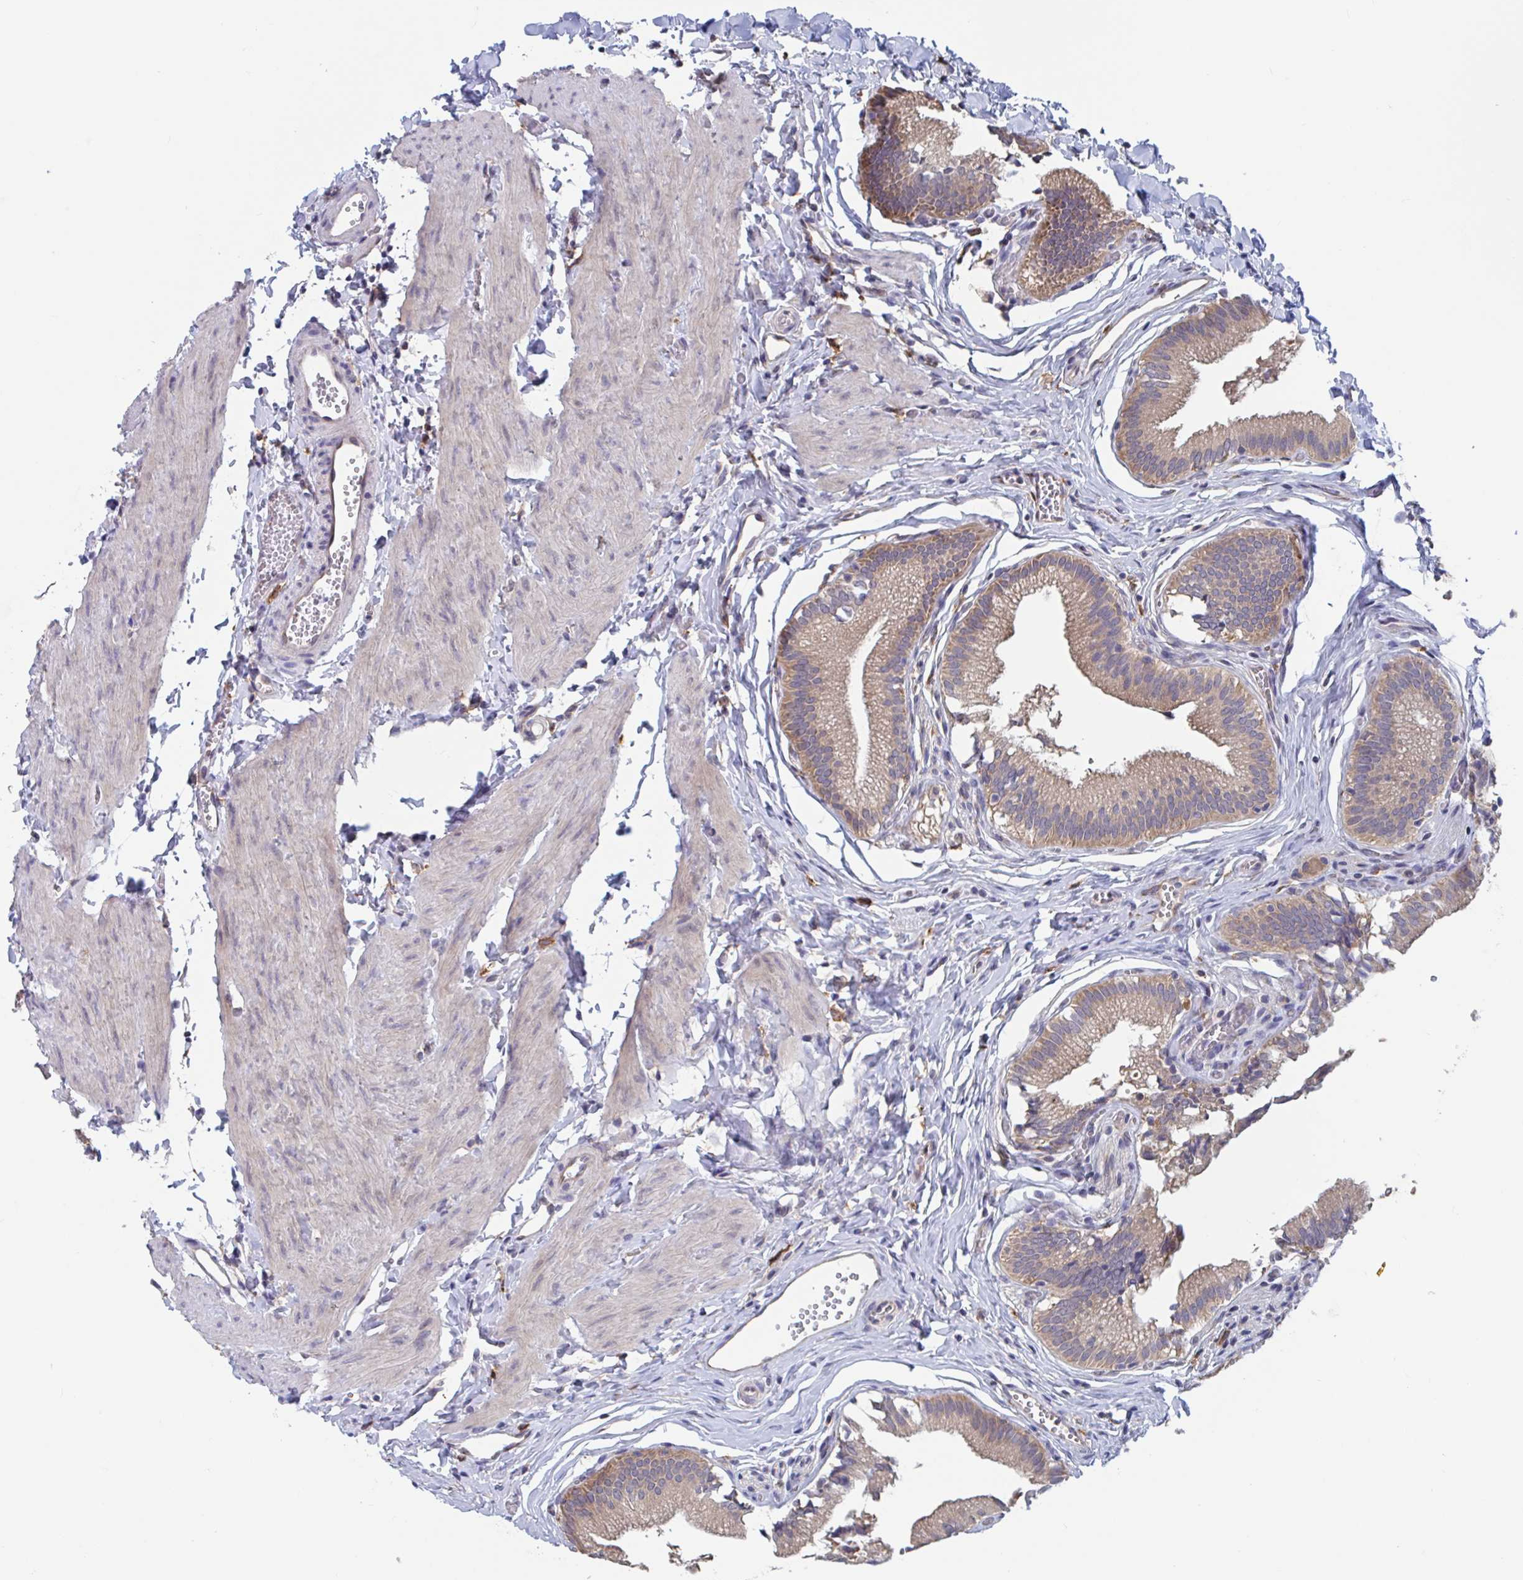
{"staining": {"intensity": "moderate", "quantity": ">75%", "location": "cytoplasmic/membranous"}, "tissue": "gallbladder", "cell_type": "Glandular cells", "image_type": "normal", "snomed": [{"axis": "morphology", "description": "Normal tissue, NOS"}, {"axis": "topography", "description": "Gallbladder"}, {"axis": "topography", "description": "Peripheral nerve tissue"}], "caption": "IHC micrograph of normal human gallbladder stained for a protein (brown), which exhibits medium levels of moderate cytoplasmic/membranous expression in approximately >75% of glandular cells.", "gene": "SNX8", "patient": {"sex": "male", "age": 17}}